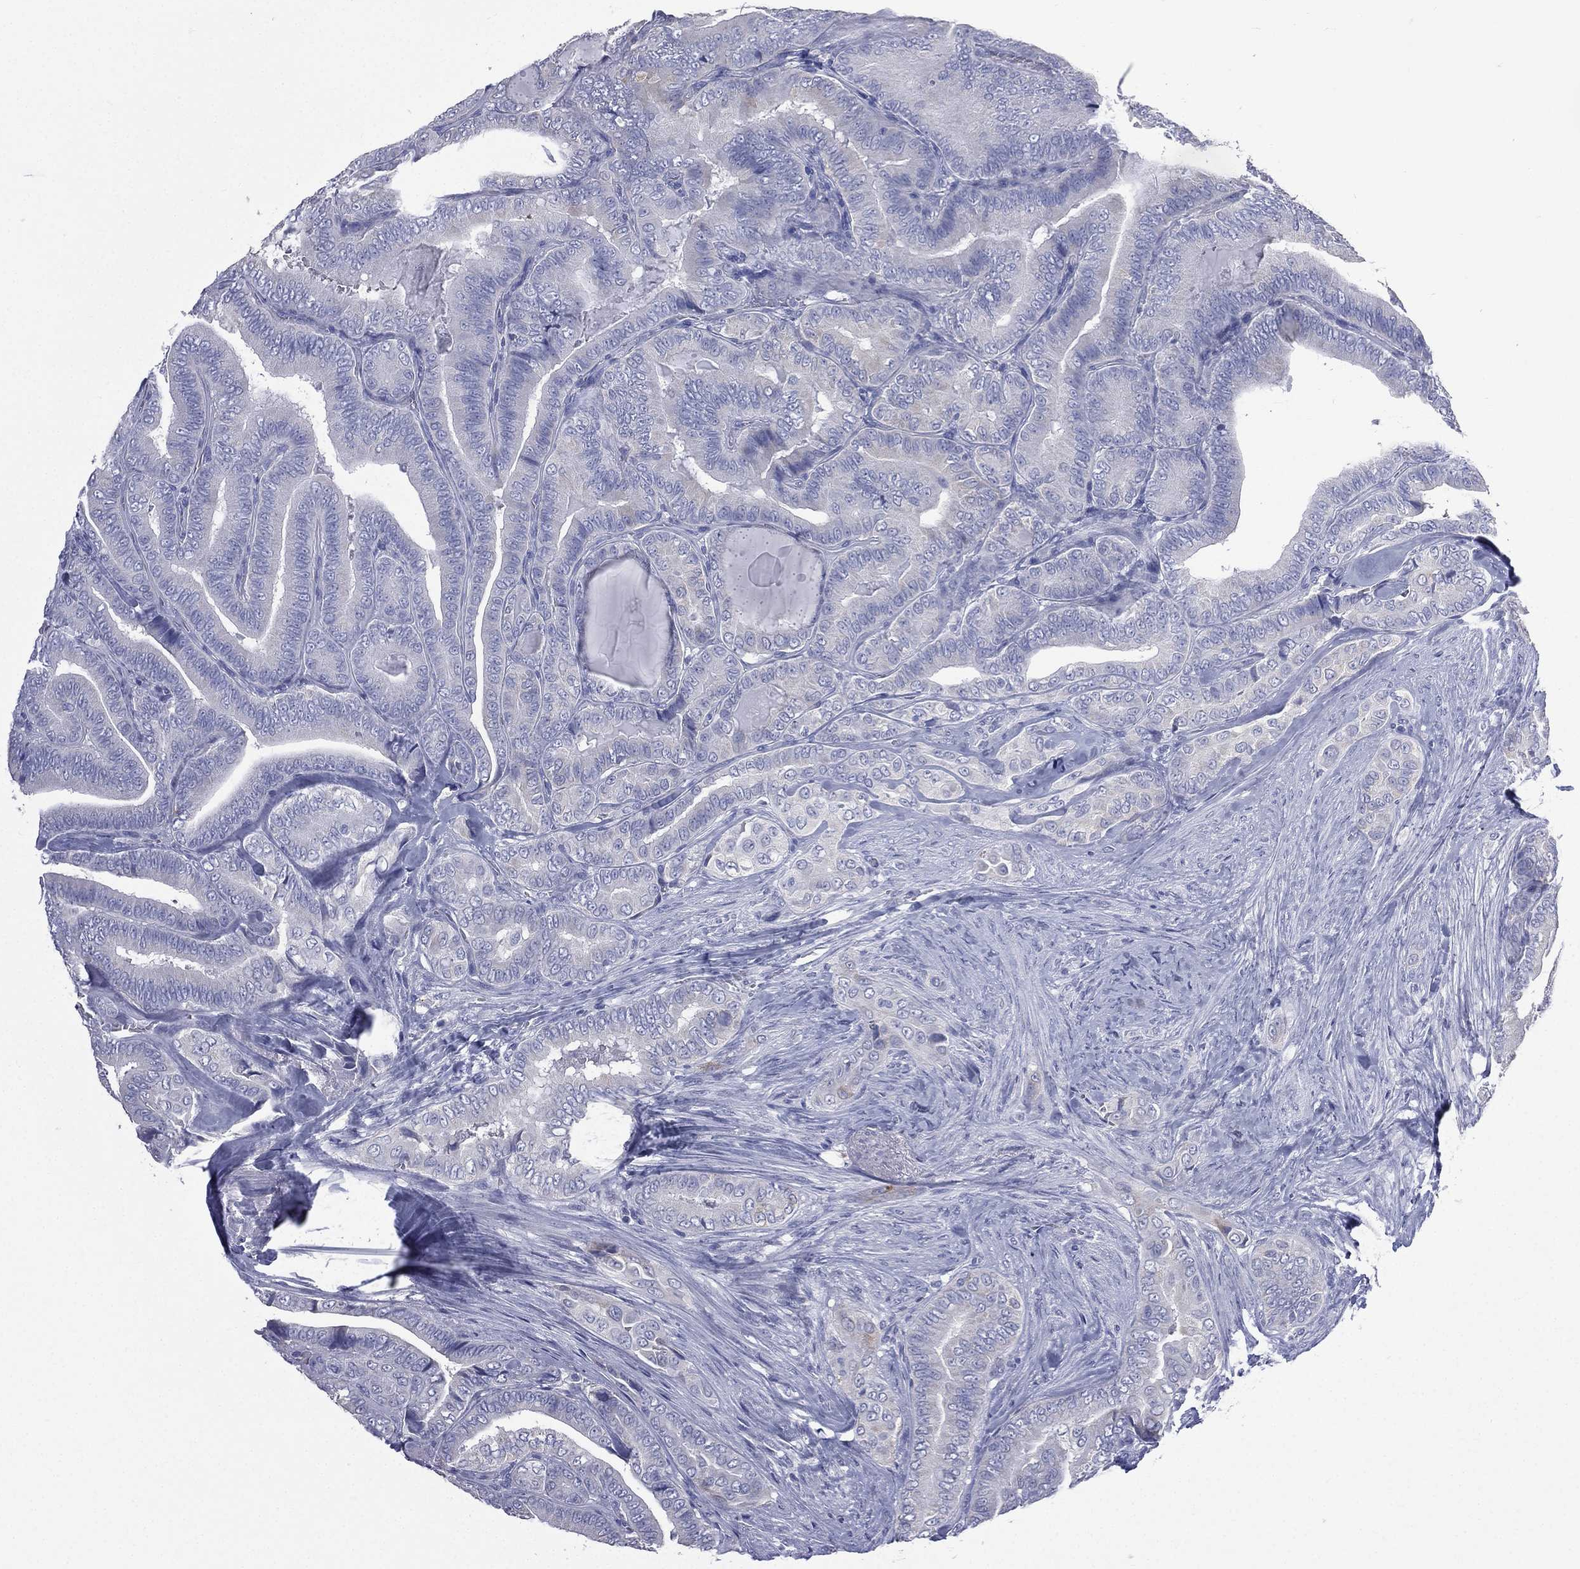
{"staining": {"intensity": "negative", "quantity": "none", "location": "none"}, "tissue": "thyroid cancer", "cell_type": "Tumor cells", "image_type": "cancer", "snomed": [{"axis": "morphology", "description": "Papillary adenocarcinoma, NOS"}, {"axis": "topography", "description": "Thyroid gland"}], "caption": "Thyroid cancer was stained to show a protein in brown. There is no significant expression in tumor cells.", "gene": "CES2", "patient": {"sex": "male", "age": 61}}